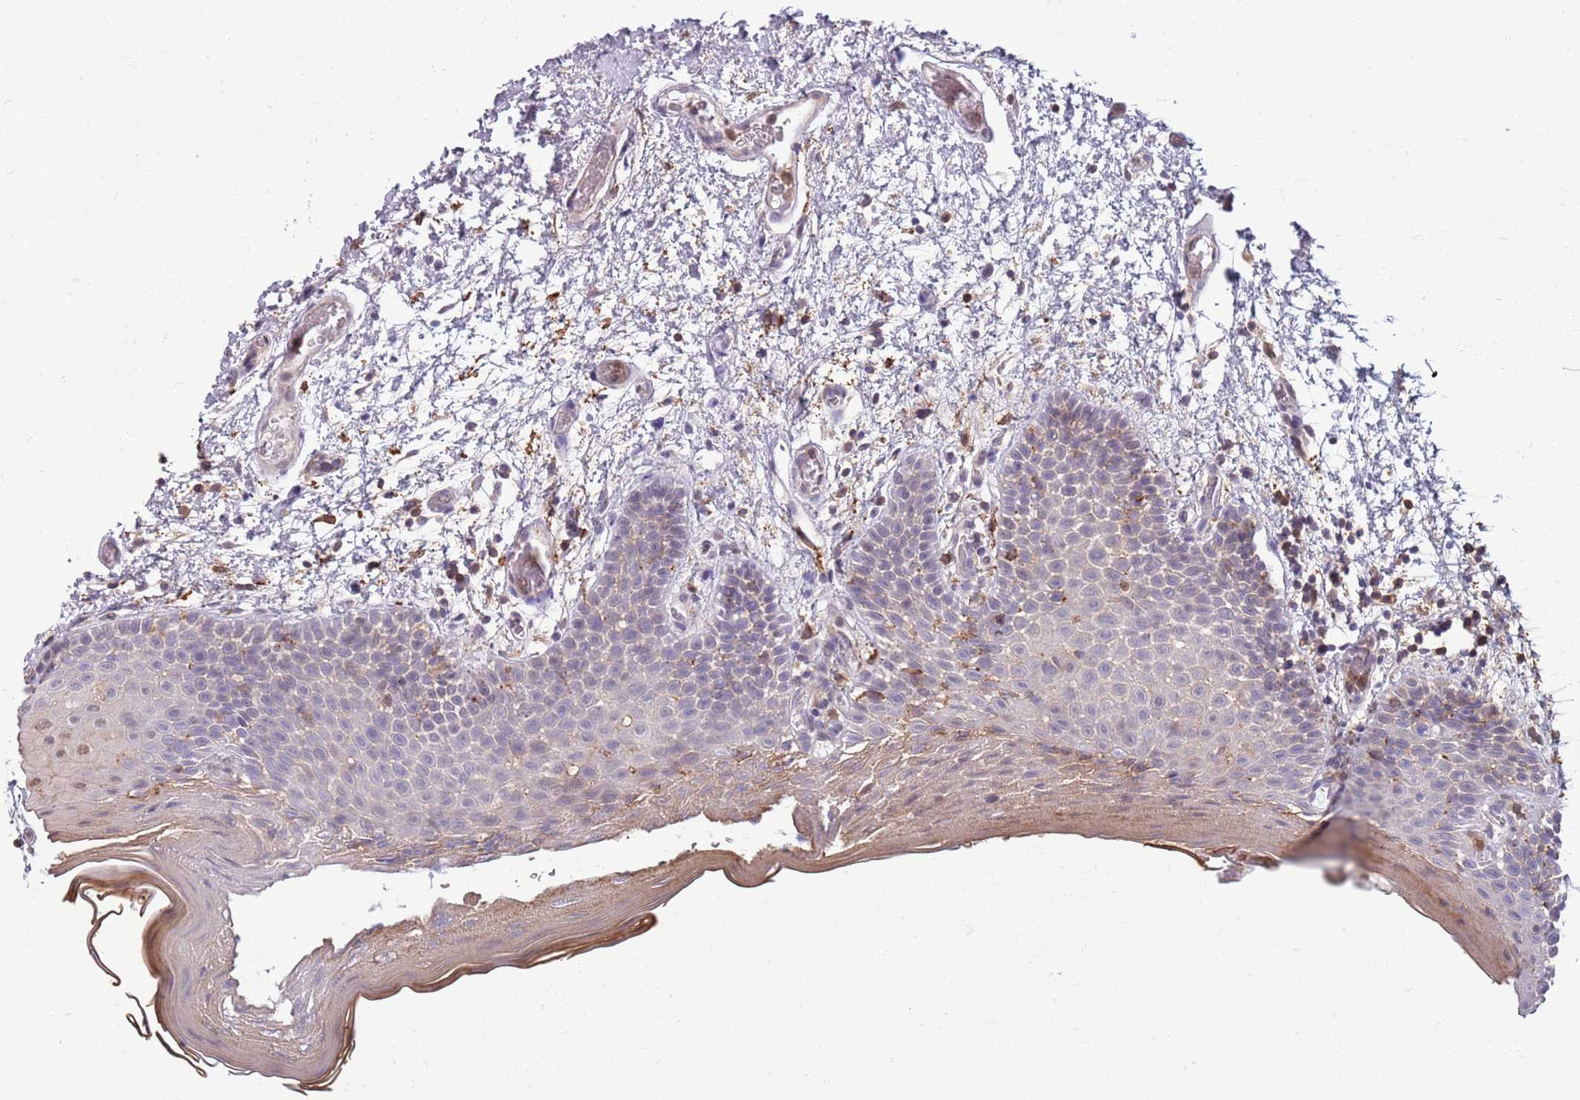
{"staining": {"intensity": "moderate", "quantity": "25%-75%", "location": "nuclear"}, "tissue": "oral mucosa", "cell_type": "Squamous epithelial cells", "image_type": "normal", "snomed": [{"axis": "morphology", "description": "Normal tissue, NOS"}, {"axis": "morphology", "description": "Squamous cell carcinoma, NOS"}, {"axis": "topography", "description": "Oral tissue"}, {"axis": "topography", "description": "Tounge, NOS"}, {"axis": "topography", "description": "Head-Neck"}], "caption": "Immunohistochemistry (IHC) of benign human oral mucosa reveals medium levels of moderate nuclear expression in approximately 25%-75% of squamous epithelial cells. The protein of interest is shown in brown color, while the nuclei are stained blue.", "gene": "JAML", "patient": {"sex": "male", "age": 76}}